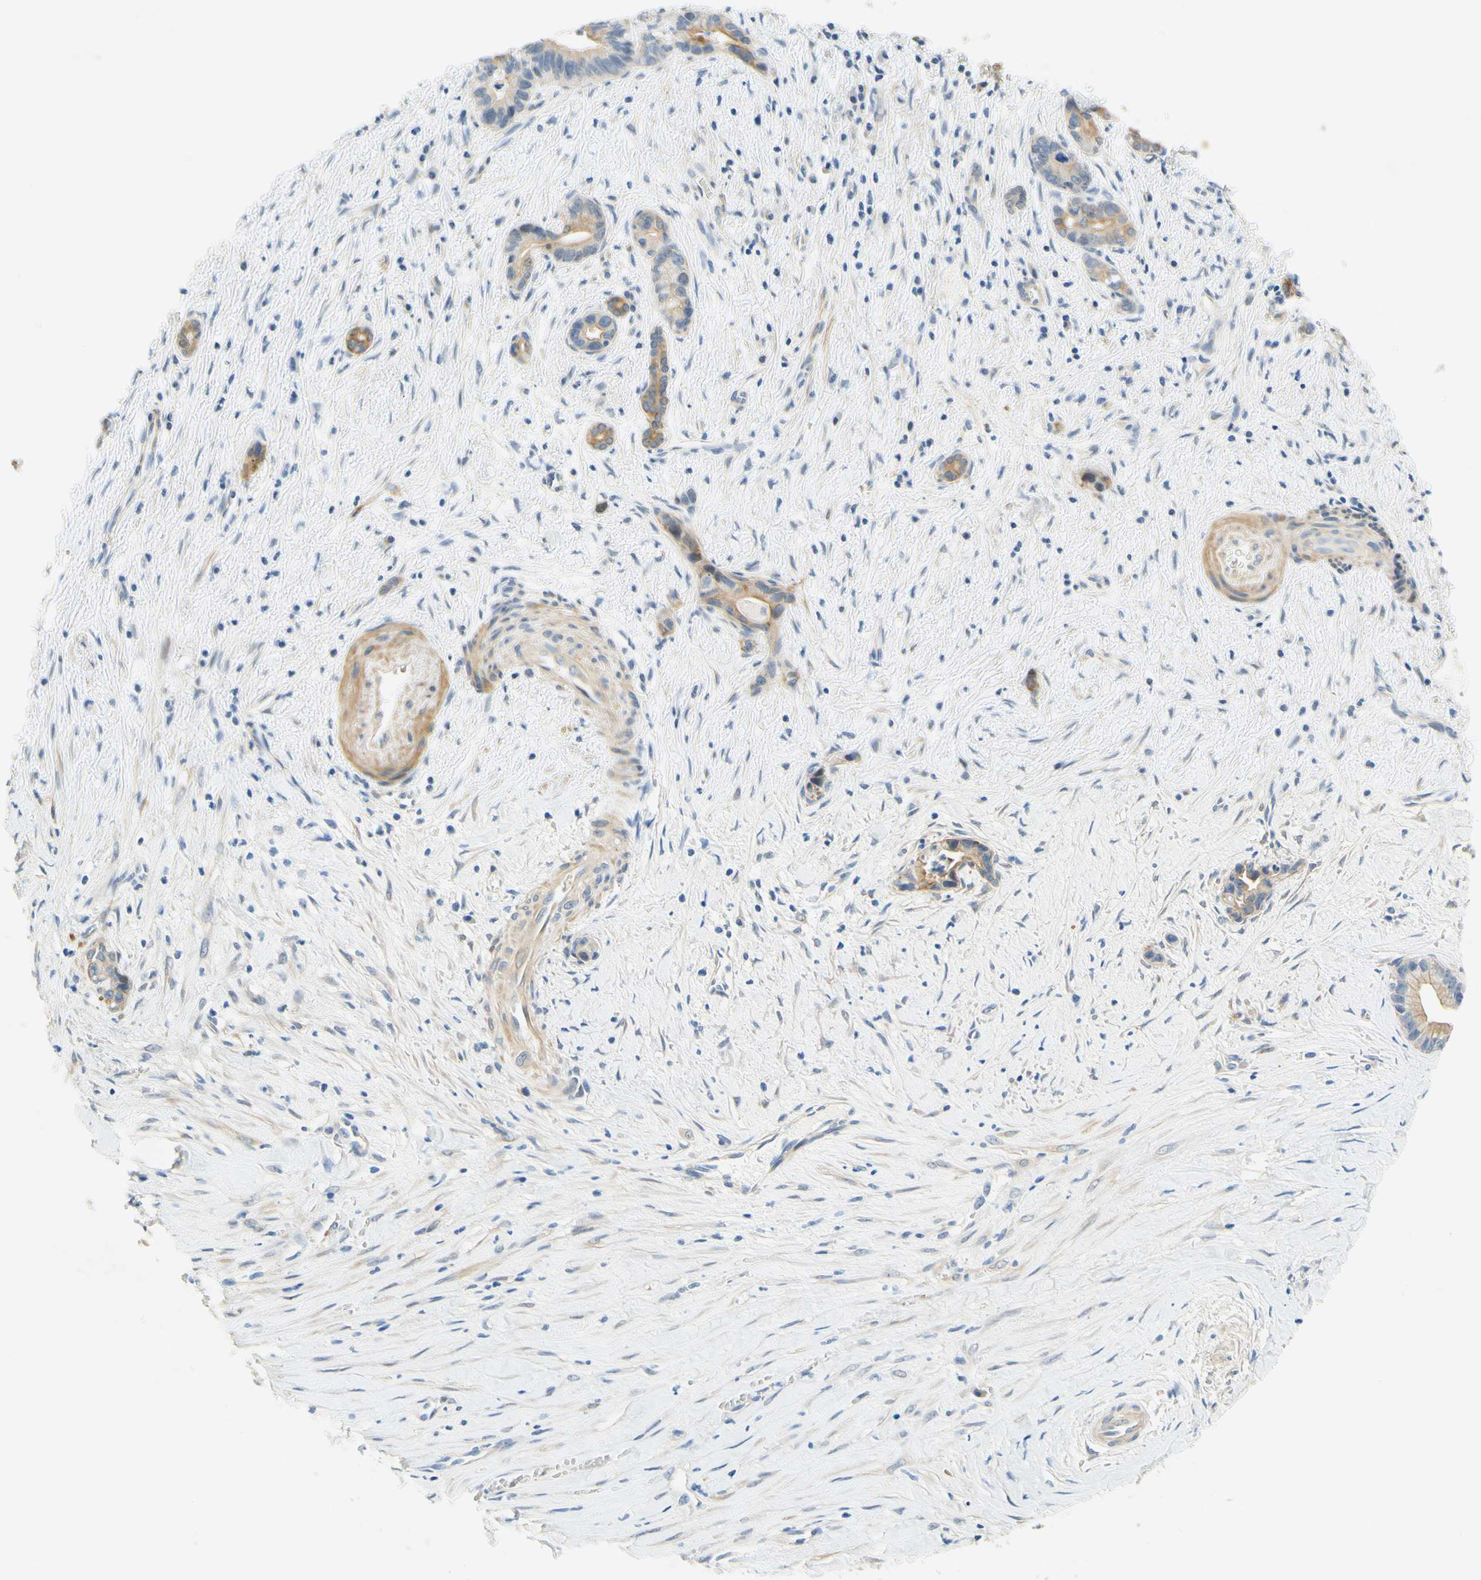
{"staining": {"intensity": "moderate", "quantity": ">75%", "location": "cytoplasmic/membranous"}, "tissue": "liver cancer", "cell_type": "Tumor cells", "image_type": "cancer", "snomed": [{"axis": "morphology", "description": "Cholangiocarcinoma"}, {"axis": "topography", "description": "Liver"}], "caption": "Protein analysis of liver cholangiocarcinoma tissue displays moderate cytoplasmic/membranous positivity in about >75% of tumor cells.", "gene": "ENTREP2", "patient": {"sex": "female", "age": 55}}